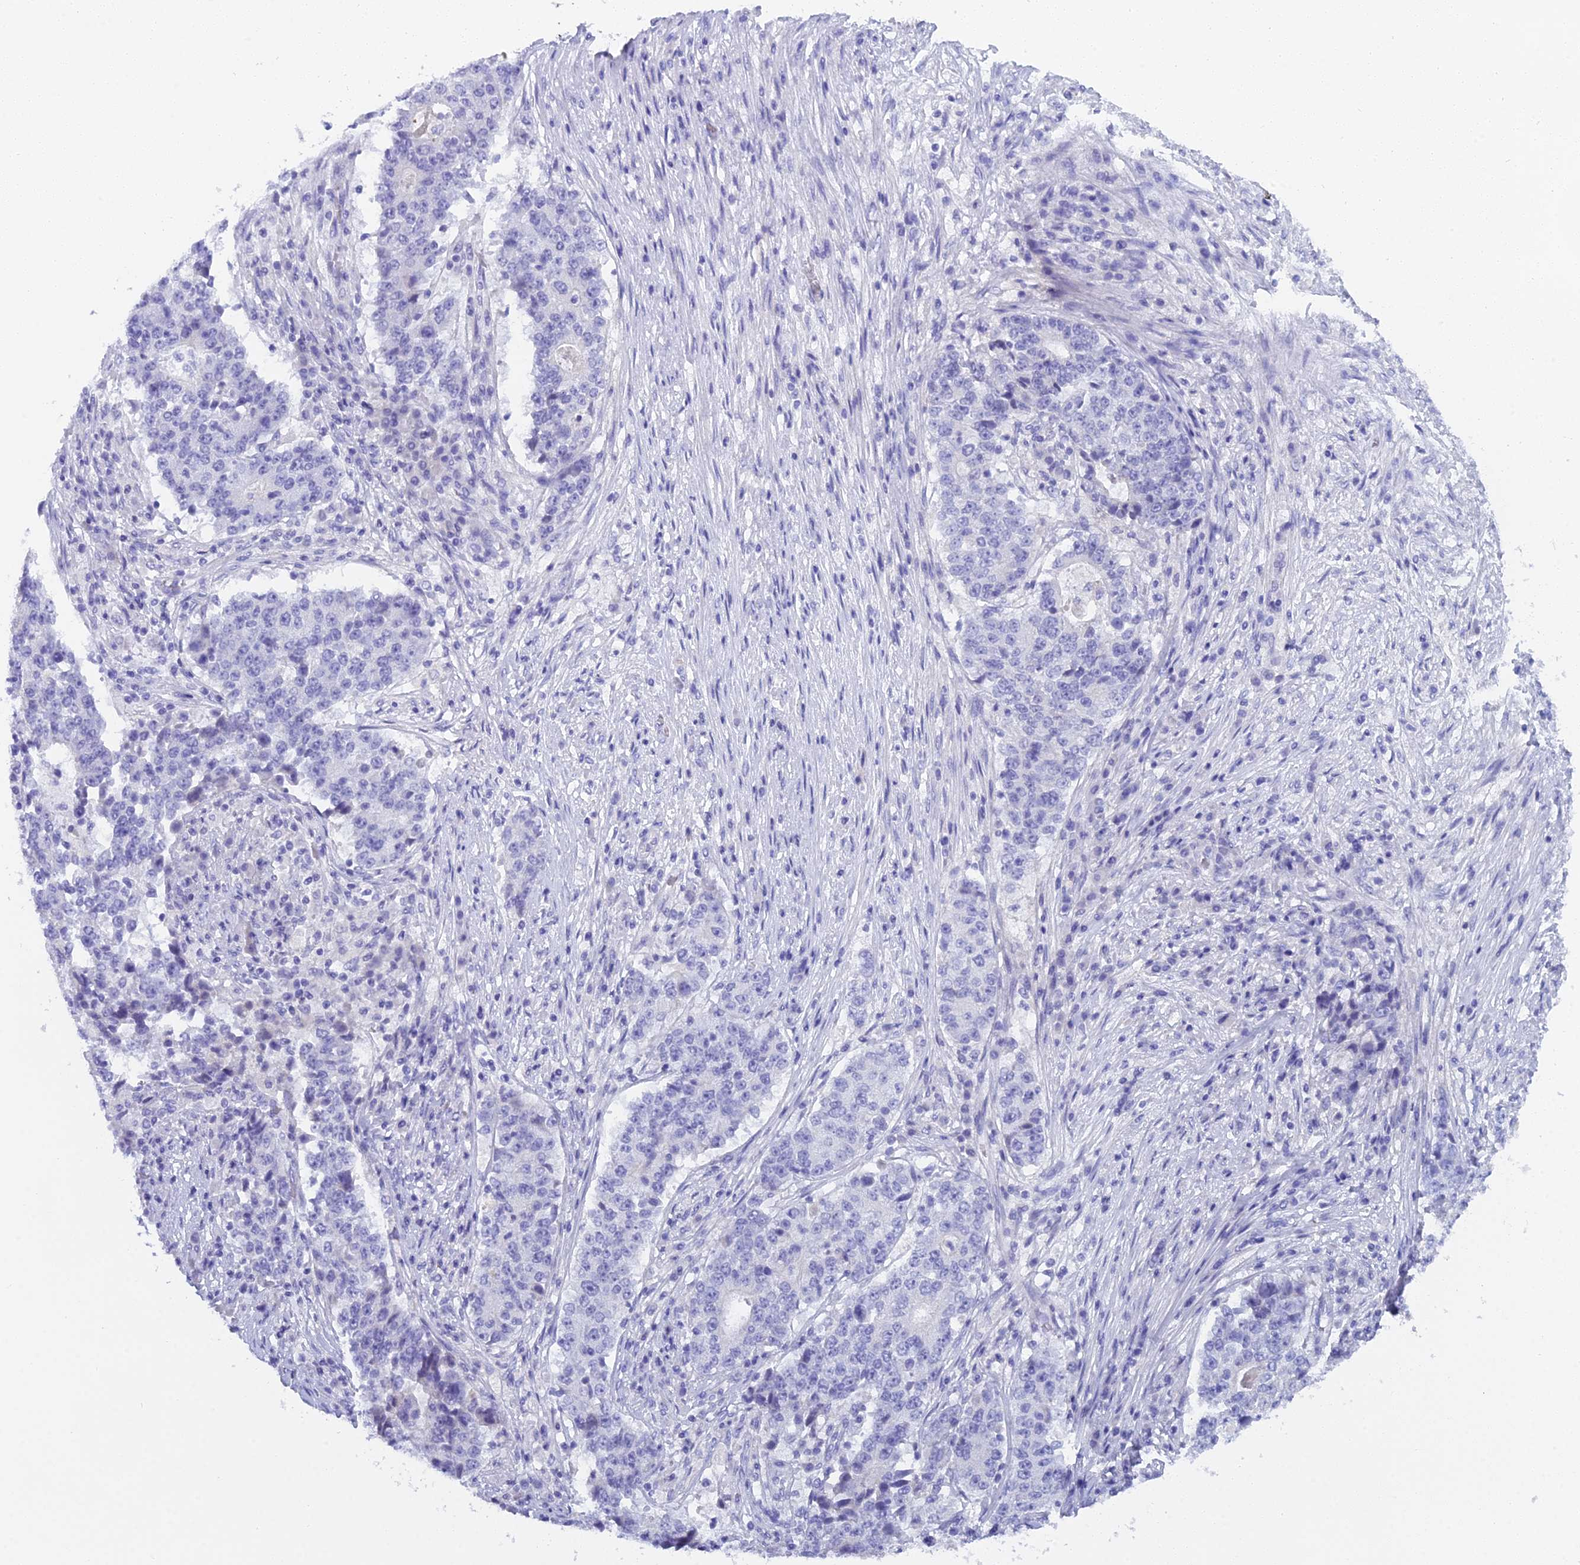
{"staining": {"intensity": "negative", "quantity": "none", "location": "none"}, "tissue": "stomach cancer", "cell_type": "Tumor cells", "image_type": "cancer", "snomed": [{"axis": "morphology", "description": "Adenocarcinoma, NOS"}, {"axis": "topography", "description": "Stomach"}], "caption": "Immunohistochemistry micrograph of neoplastic tissue: adenocarcinoma (stomach) stained with DAB exhibits no significant protein staining in tumor cells. The staining was performed using DAB to visualize the protein expression in brown, while the nuclei were stained in blue with hematoxylin (Magnification: 20x).", "gene": "UNC80", "patient": {"sex": "male", "age": 59}}